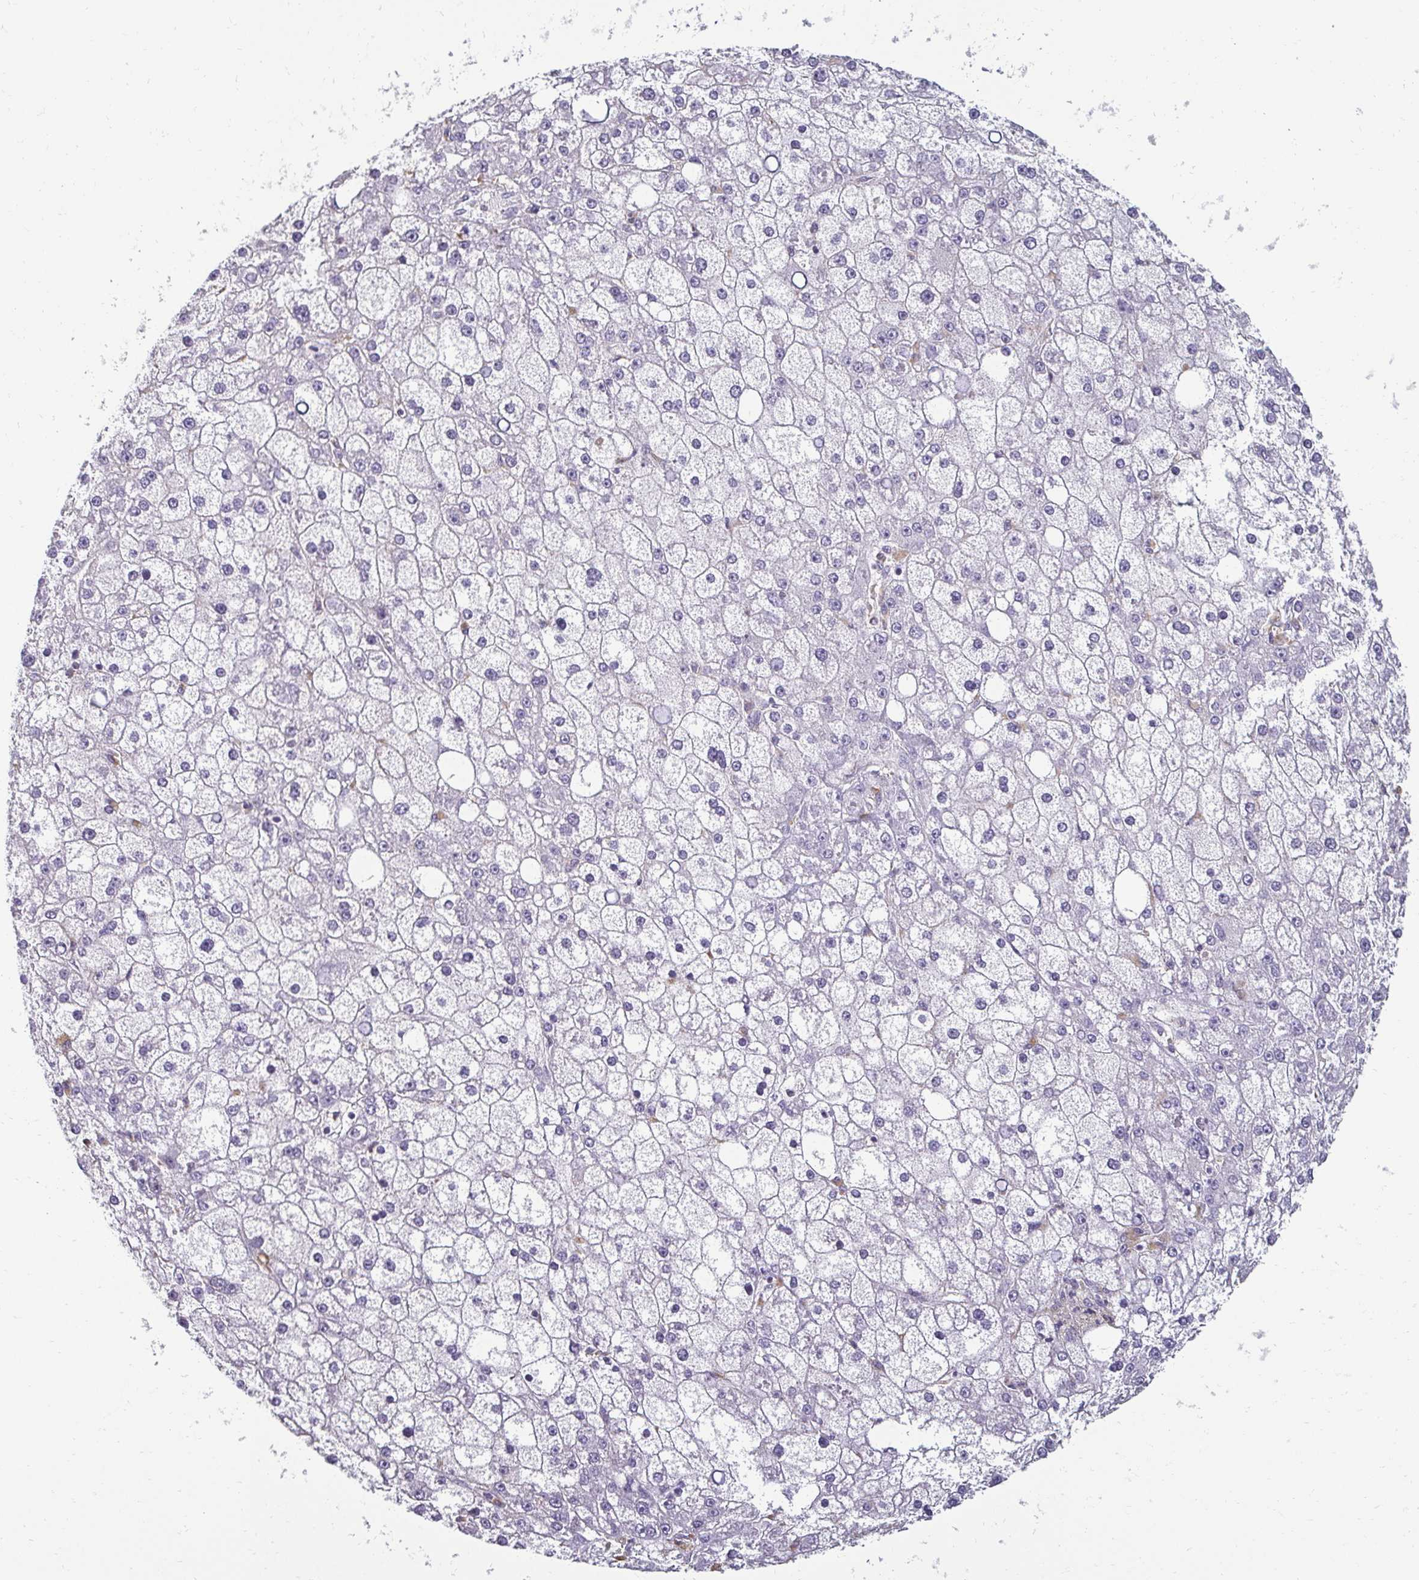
{"staining": {"intensity": "negative", "quantity": "none", "location": "none"}, "tissue": "liver cancer", "cell_type": "Tumor cells", "image_type": "cancer", "snomed": [{"axis": "morphology", "description": "Carcinoma, Hepatocellular, NOS"}, {"axis": "topography", "description": "Liver"}], "caption": "IHC of liver cancer exhibits no expression in tumor cells.", "gene": "PDE2A", "patient": {"sex": "male", "age": 67}}